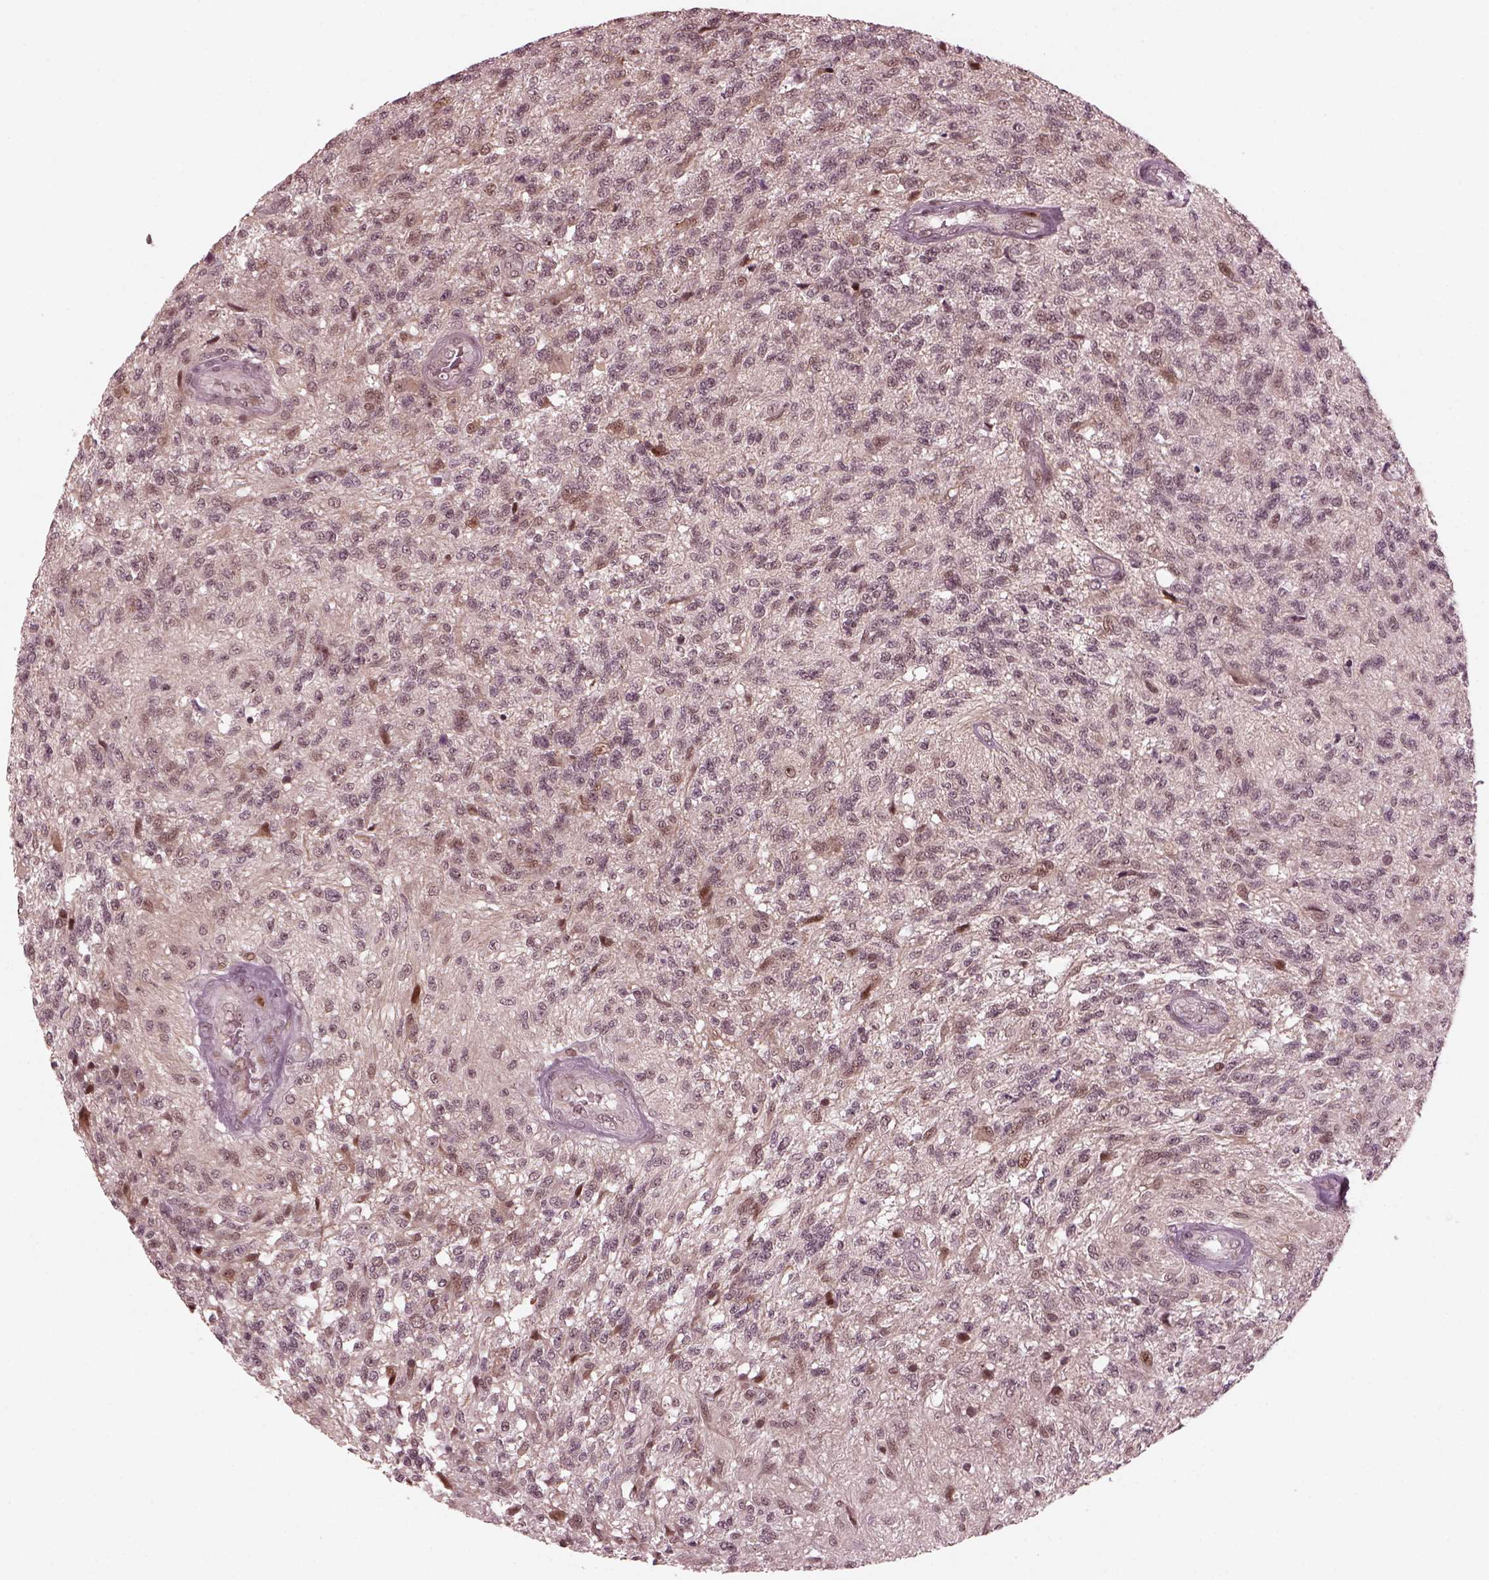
{"staining": {"intensity": "moderate", "quantity": "<25%", "location": "nuclear"}, "tissue": "glioma", "cell_type": "Tumor cells", "image_type": "cancer", "snomed": [{"axis": "morphology", "description": "Glioma, malignant, High grade"}, {"axis": "topography", "description": "Brain"}], "caption": "This photomicrograph reveals glioma stained with immunohistochemistry (IHC) to label a protein in brown. The nuclear of tumor cells show moderate positivity for the protein. Nuclei are counter-stained blue.", "gene": "TRIB3", "patient": {"sex": "male", "age": 56}}